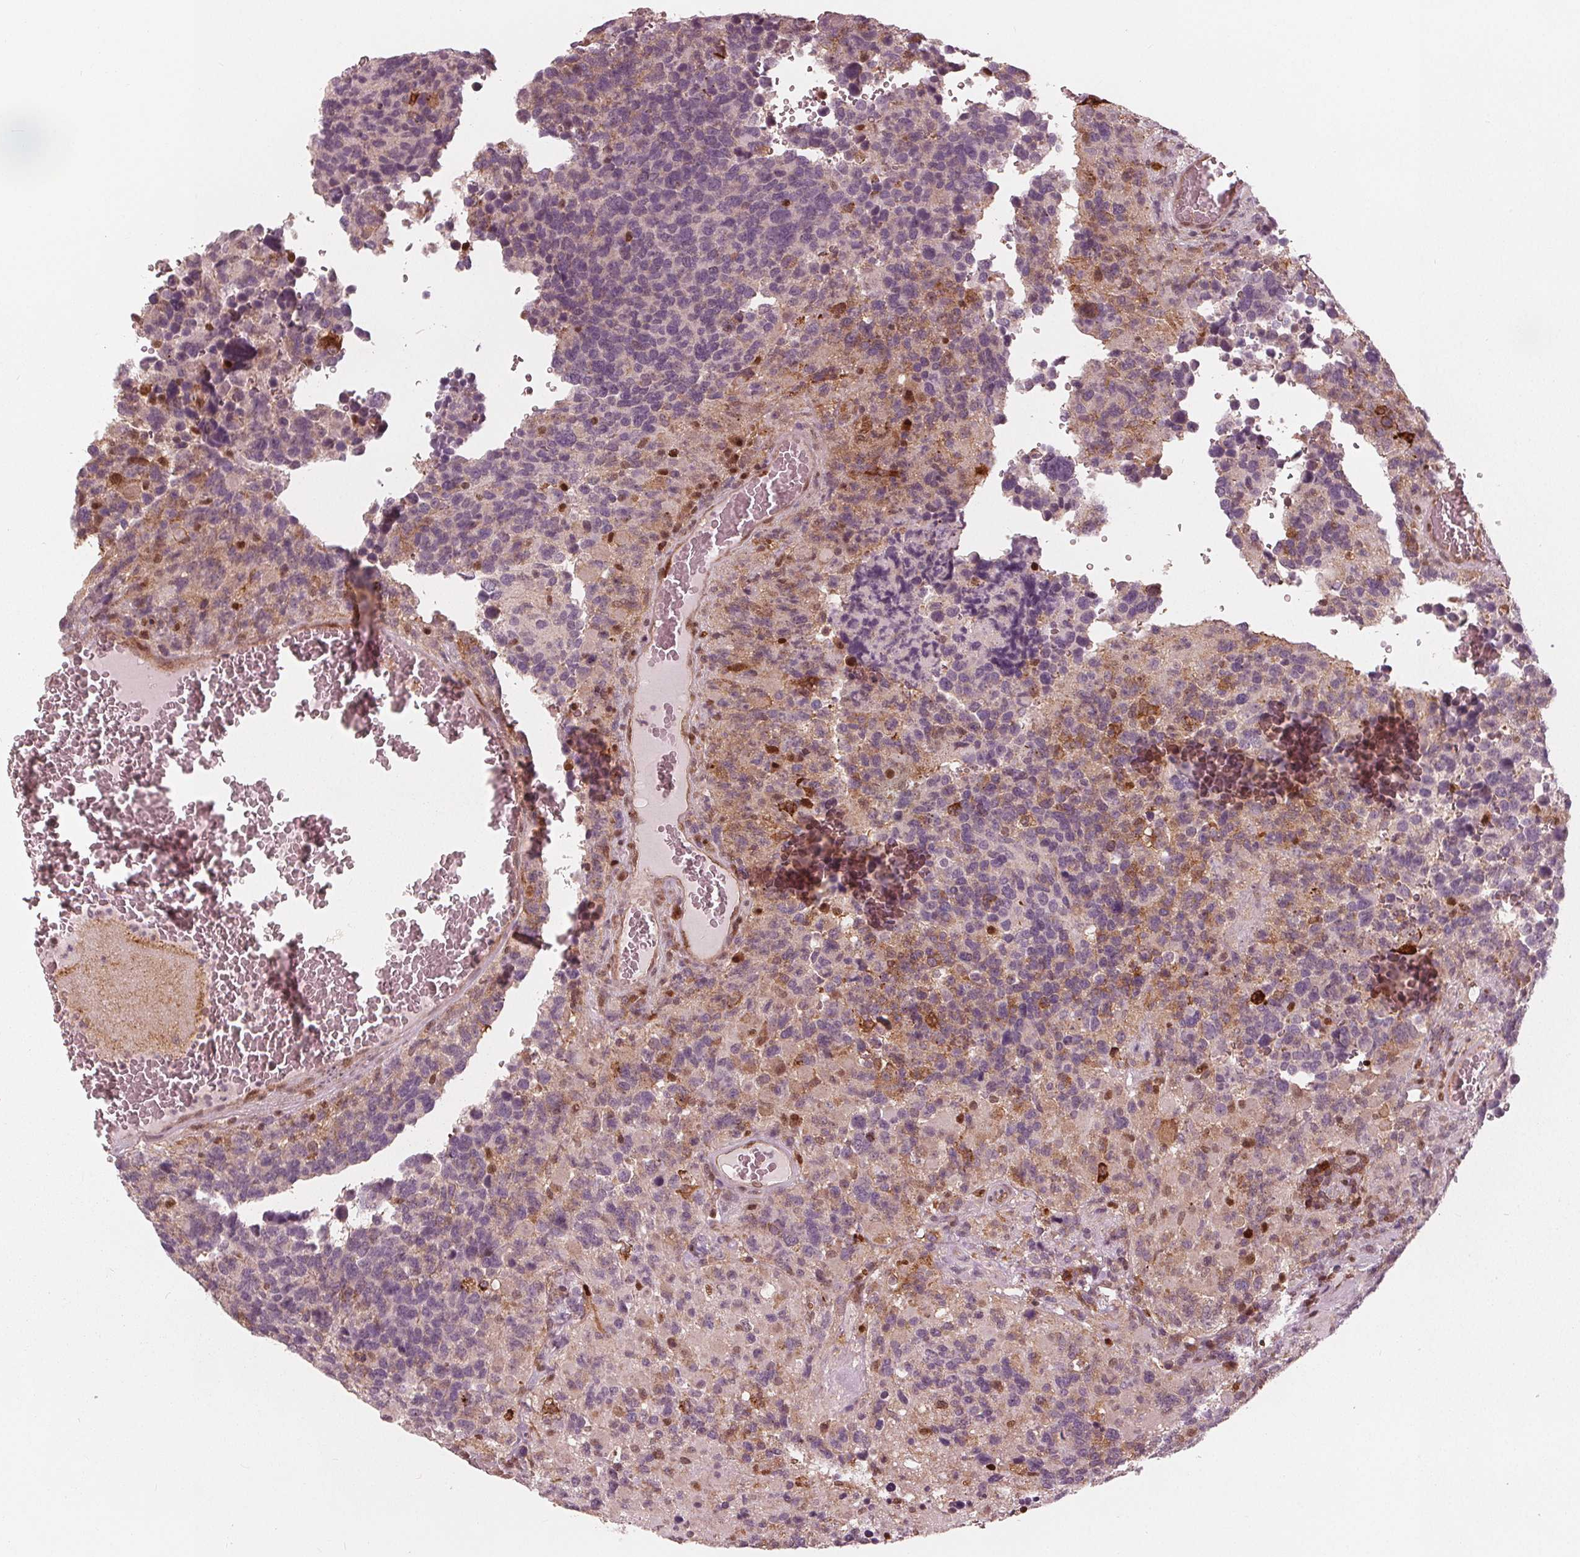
{"staining": {"intensity": "moderate", "quantity": "<25%", "location": "cytoplasmic/membranous,nuclear"}, "tissue": "glioma", "cell_type": "Tumor cells", "image_type": "cancer", "snomed": [{"axis": "morphology", "description": "Glioma, malignant, High grade"}, {"axis": "topography", "description": "Brain"}], "caption": "Immunohistochemistry (IHC) (DAB) staining of human malignant high-grade glioma exhibits moderate cytoplasmic/membranous and nuclear protein staining in about <25% of tumor cells. Using DAB (brown) and hematoxylin (blue) stains, captured at high magnification using brightfield microscopy.", "gene": "SQSTM1", "patient": {"sex": "female", "age": 40}}